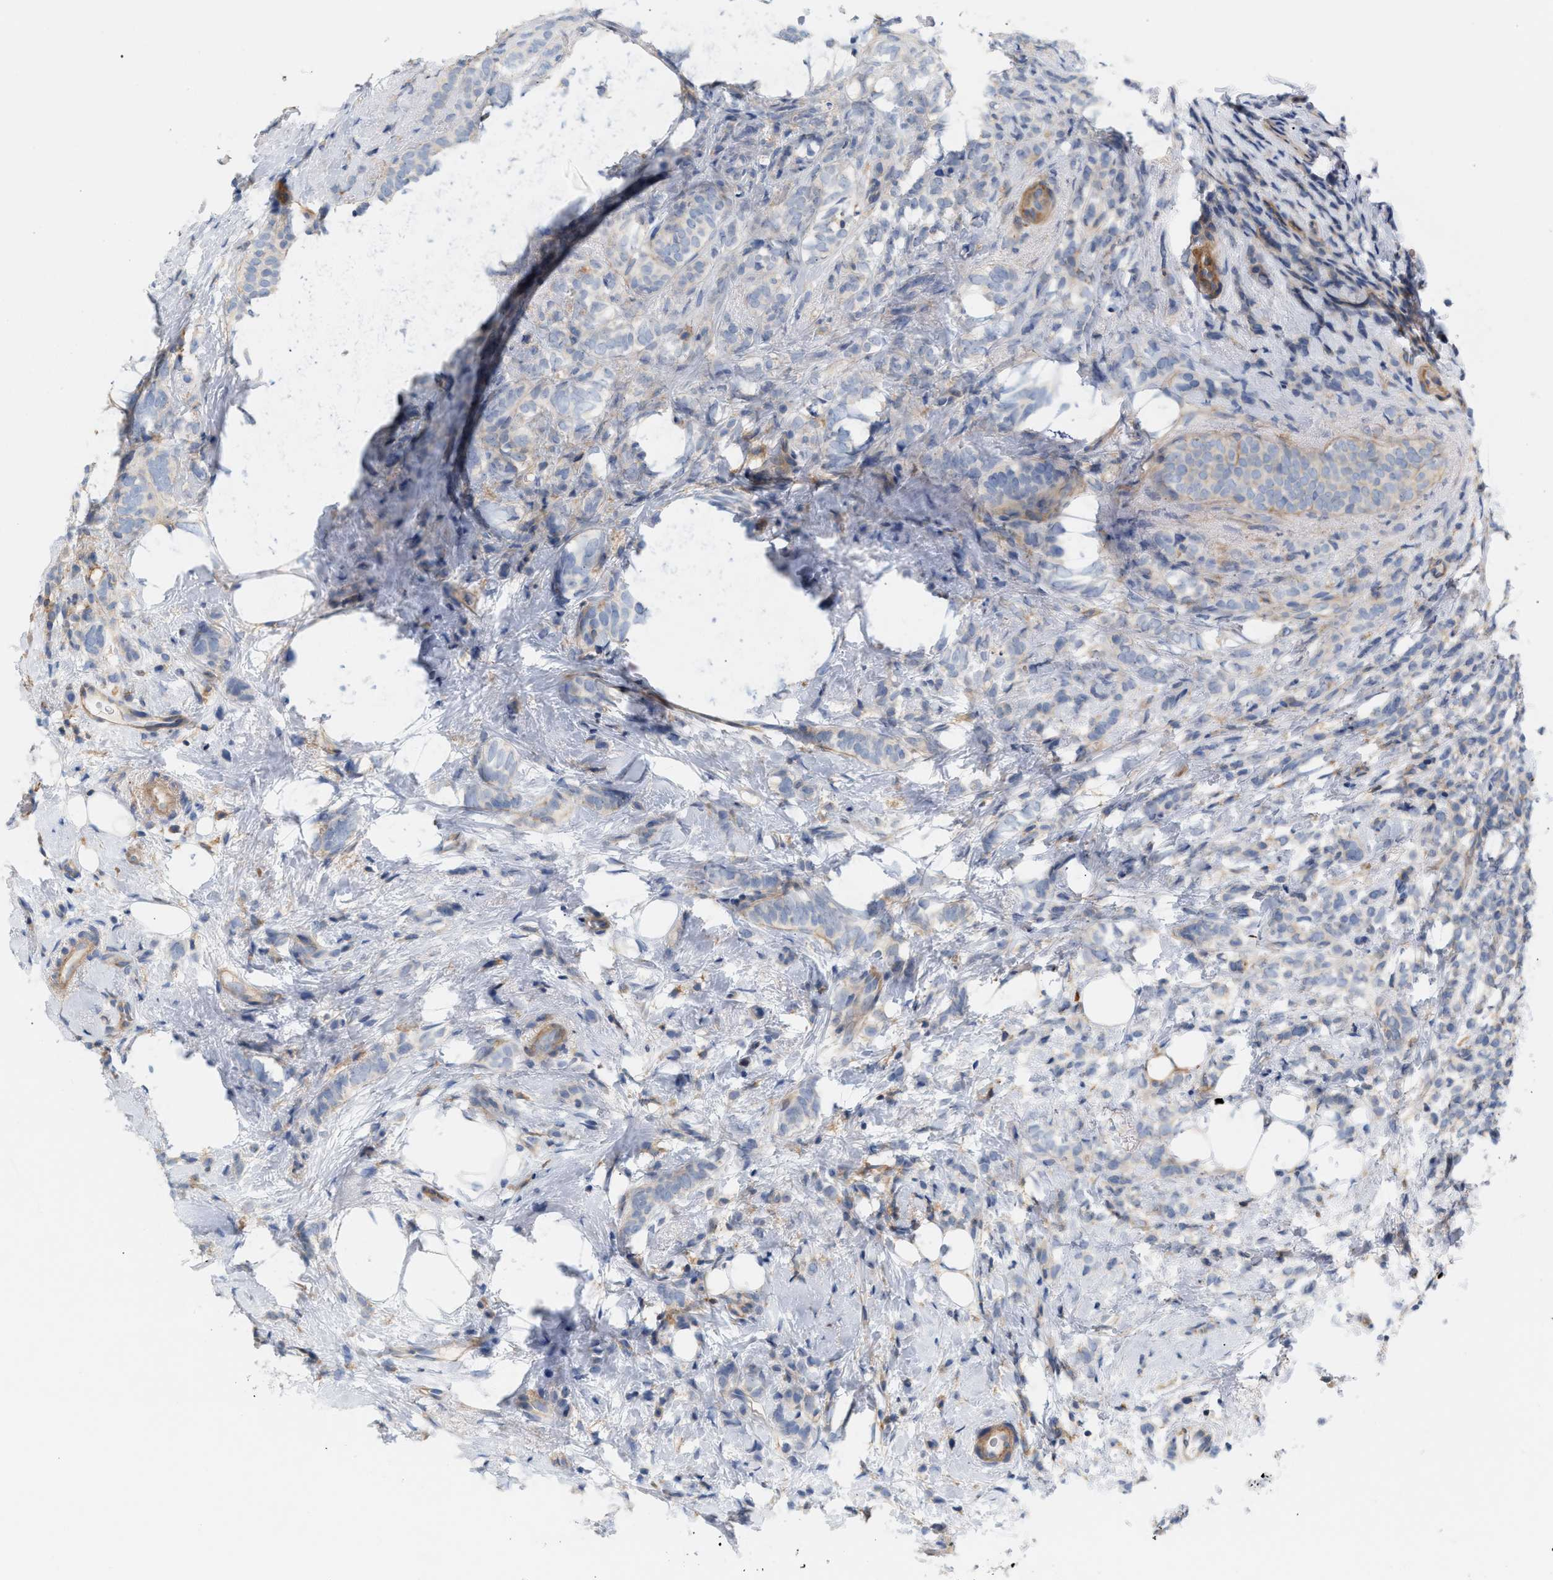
{"staining": {"intensity": "negative", "quantity": "none", "location": "none"}, "tissue": "breast cancer", "cell_type": "Tumor cells", "image_type": "cancer", "snomed": [{"axis": "morphology", "description": "Lobular carcinoma"}, {"axis": "topography", "description": "Breast"}], "caption": "Lobular carcinoma (breast) was stained to show a protein in brown. There is no significant expression in tumor cells. (Brightfield microscopy of DAB immunohistochemistry at high magnification).", "gene": "LRCH1", "patient": {"sex": "female", "age": 50}}